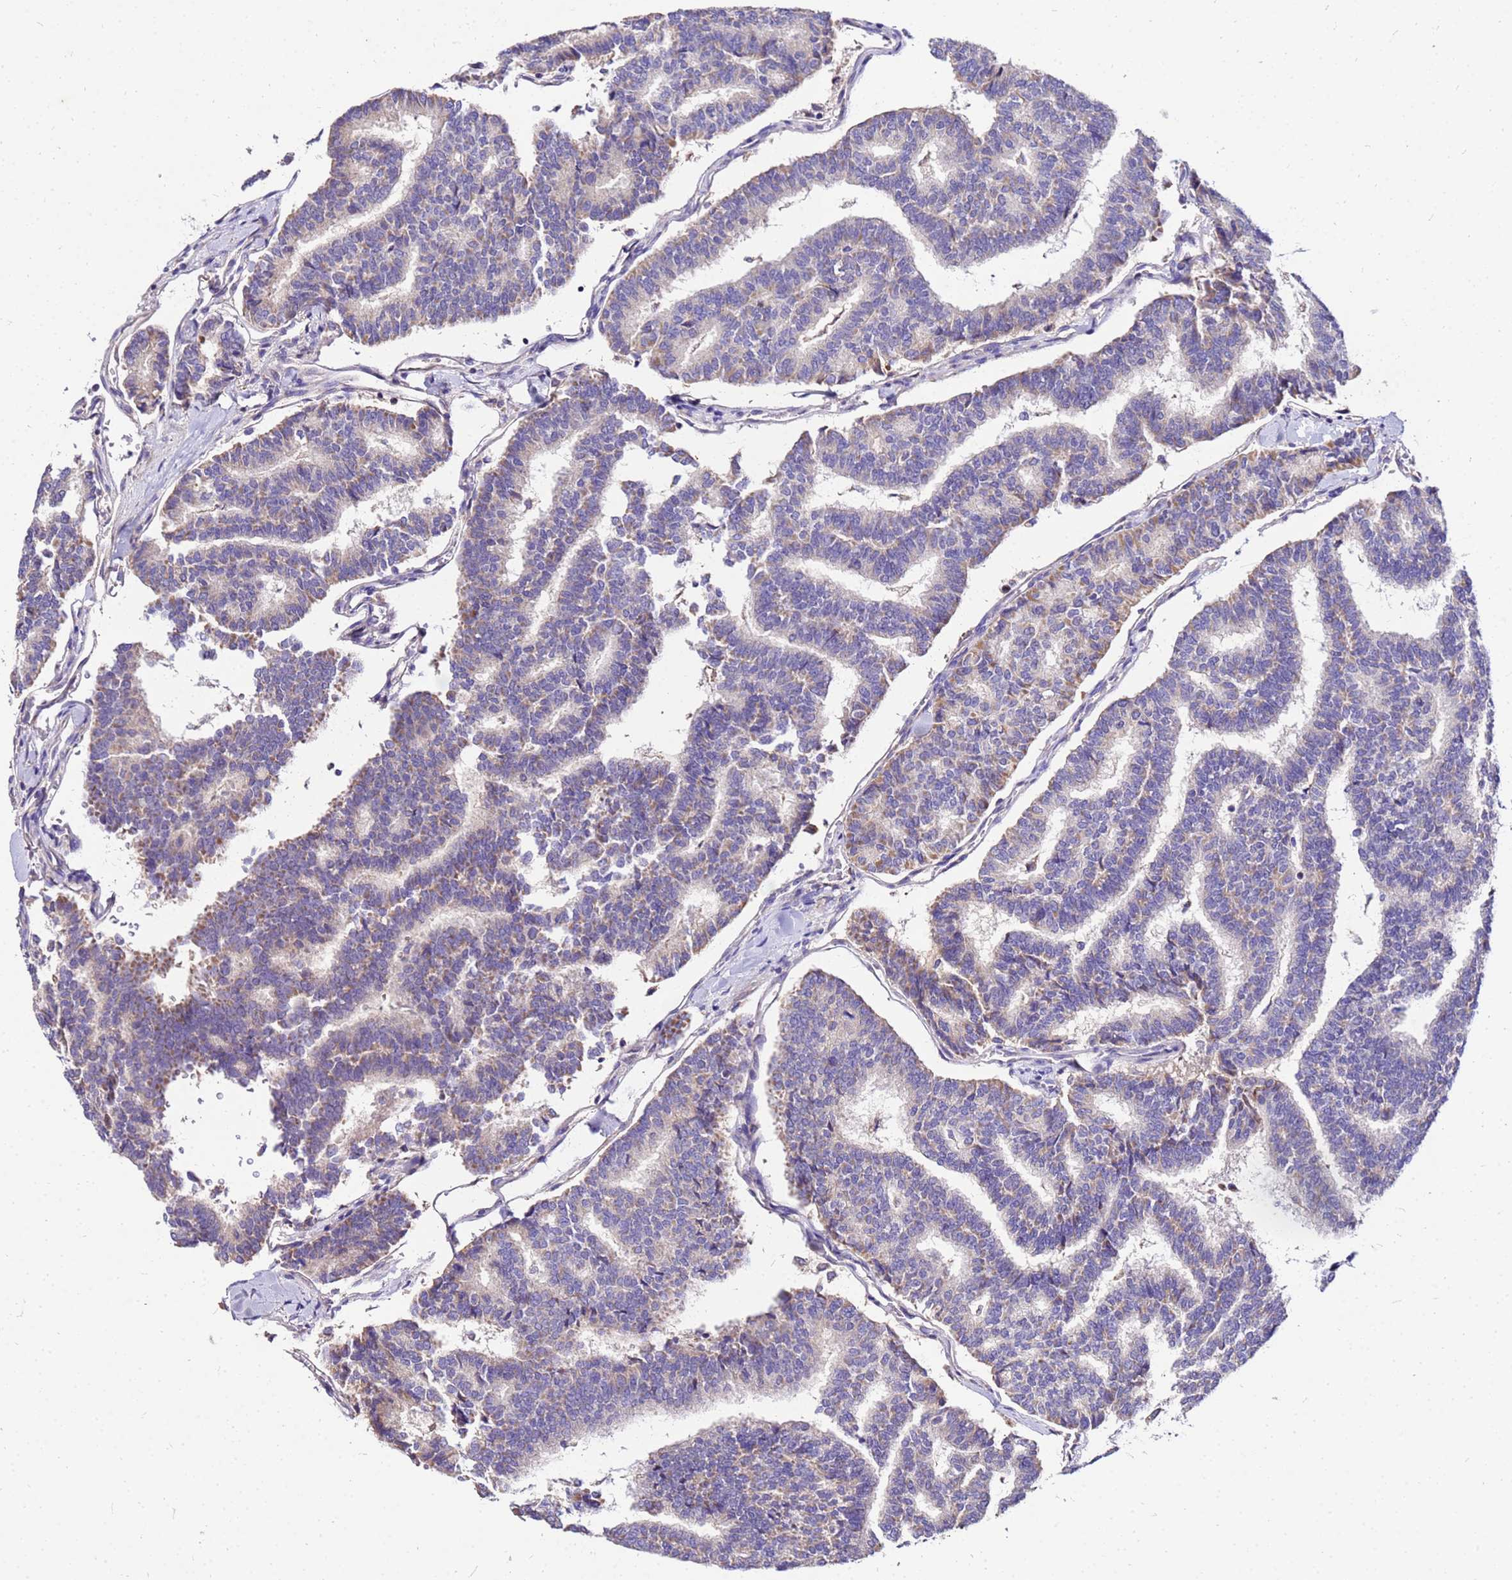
{"staining": {"intensity": "weak", "quantity": "25%-75%", "location": "cytoplasmic/membranous"}, "tissue": "thyroid cancer", "cell_type": "Tumor cells", "image_type": "cancer", "snomed": [{"axis": "morphology", "description": "Papillary adenocarcinoma, NOS"}, {"axis": "topography", "description": "Thyroid gland"}], "caption": "Thyroid cancer (papillary adenocarcinoma) stained with IHC demonstrates weak cytoplasmic/membranous expression in about 25%-75% of tumor cells.", "gene": "COX14", "patient": {"sex": "female", "age": 35}}